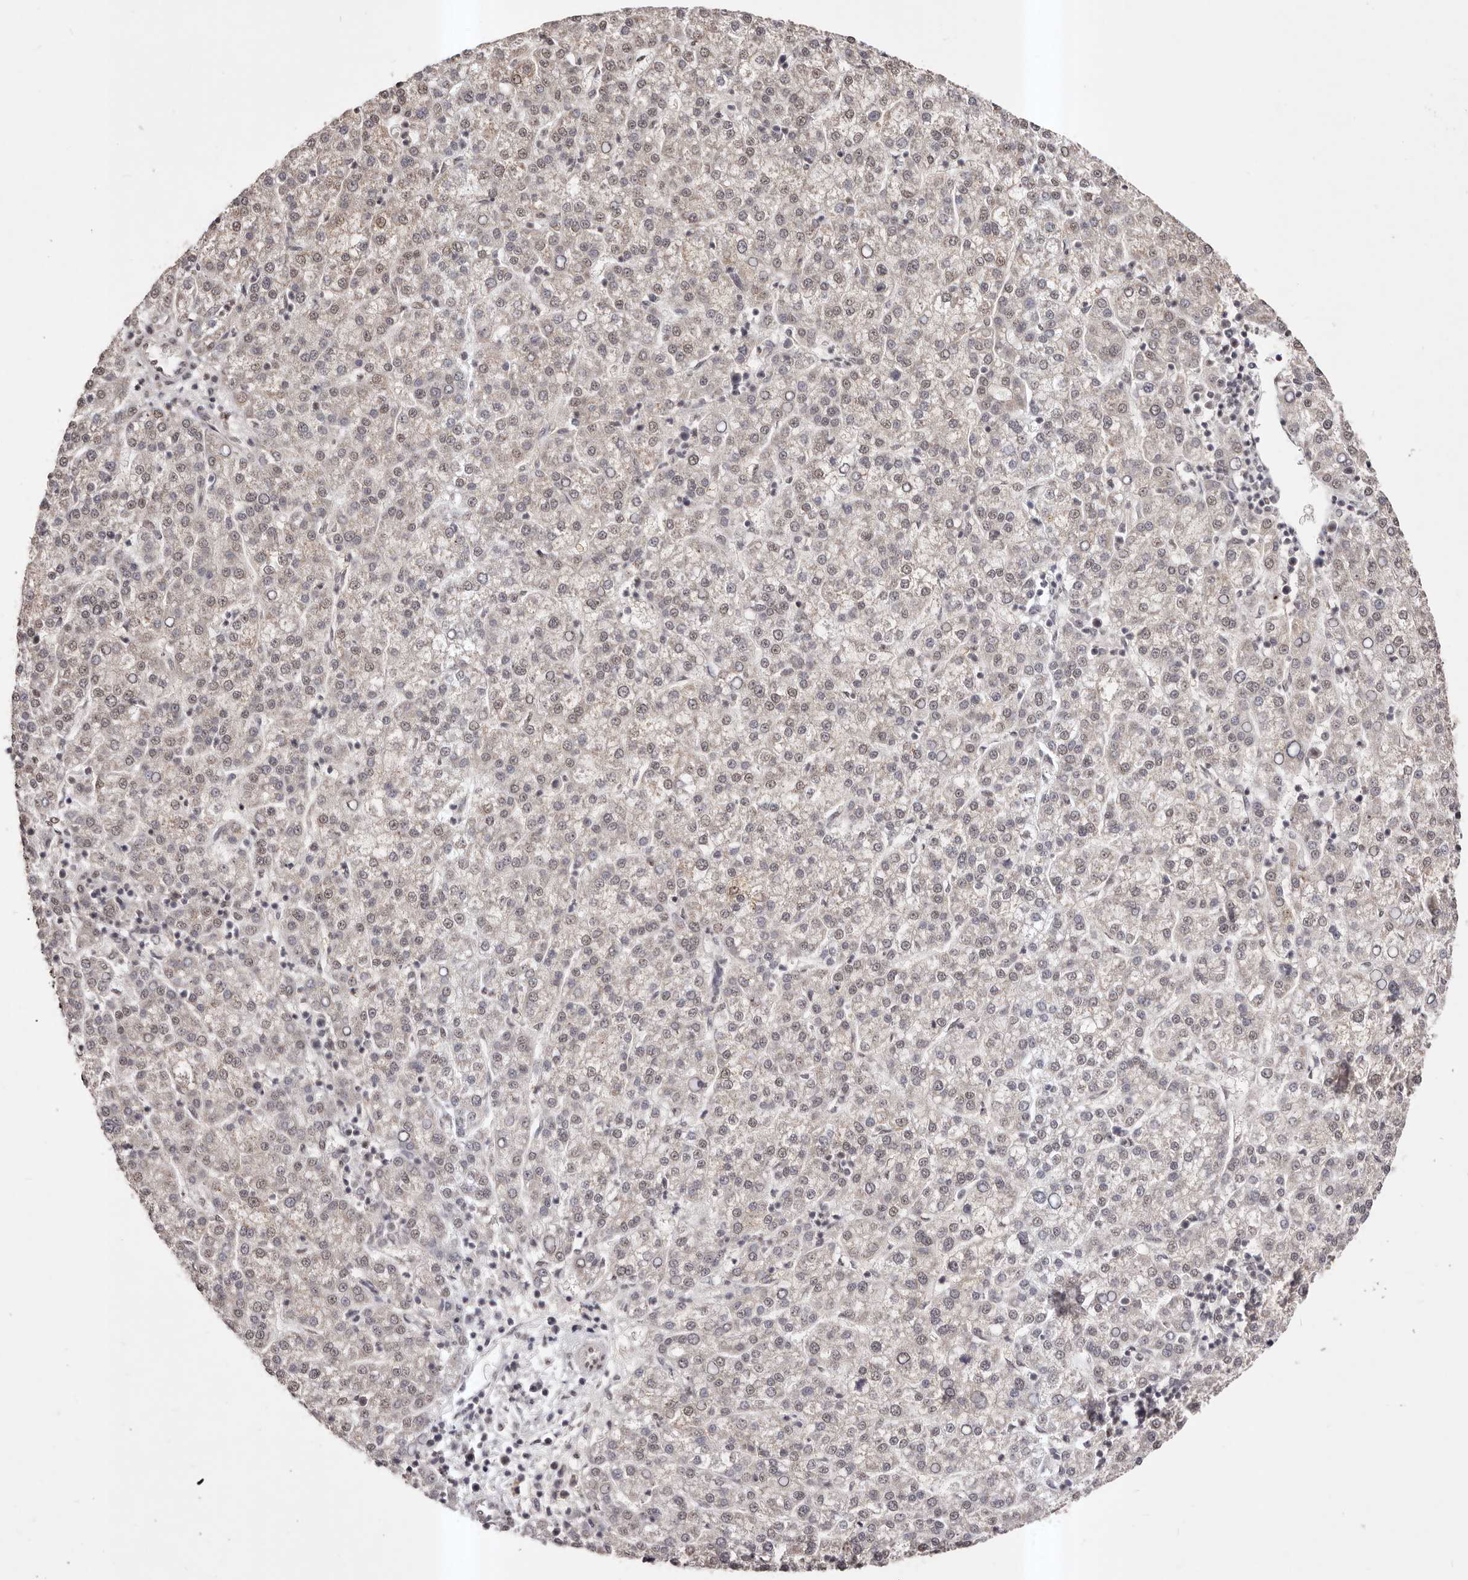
{"staining": {"intensity": "moderate", "quantity": "25%-75%", "location": "nuclear"}, "tissue": "liver cancer", "cell_type": "Tumor cells", "image_type": "cancer", "snomed": [{"axis": "morphology", "description": "Carcinoma, Hepatocellular, NOS"}, {"axis": "topography", "description": "Liver"}], "caption": "Liver cancer stained with DAB (3,3'-diaminobenzidine) immunohistochemistry (IHC) demonstrates medium levels of moderate nuclear expression in approximately 25%-75% of tumor cells.", "gene": "RPS6KA5", "patient": {"sex": "female", "age": 58}}